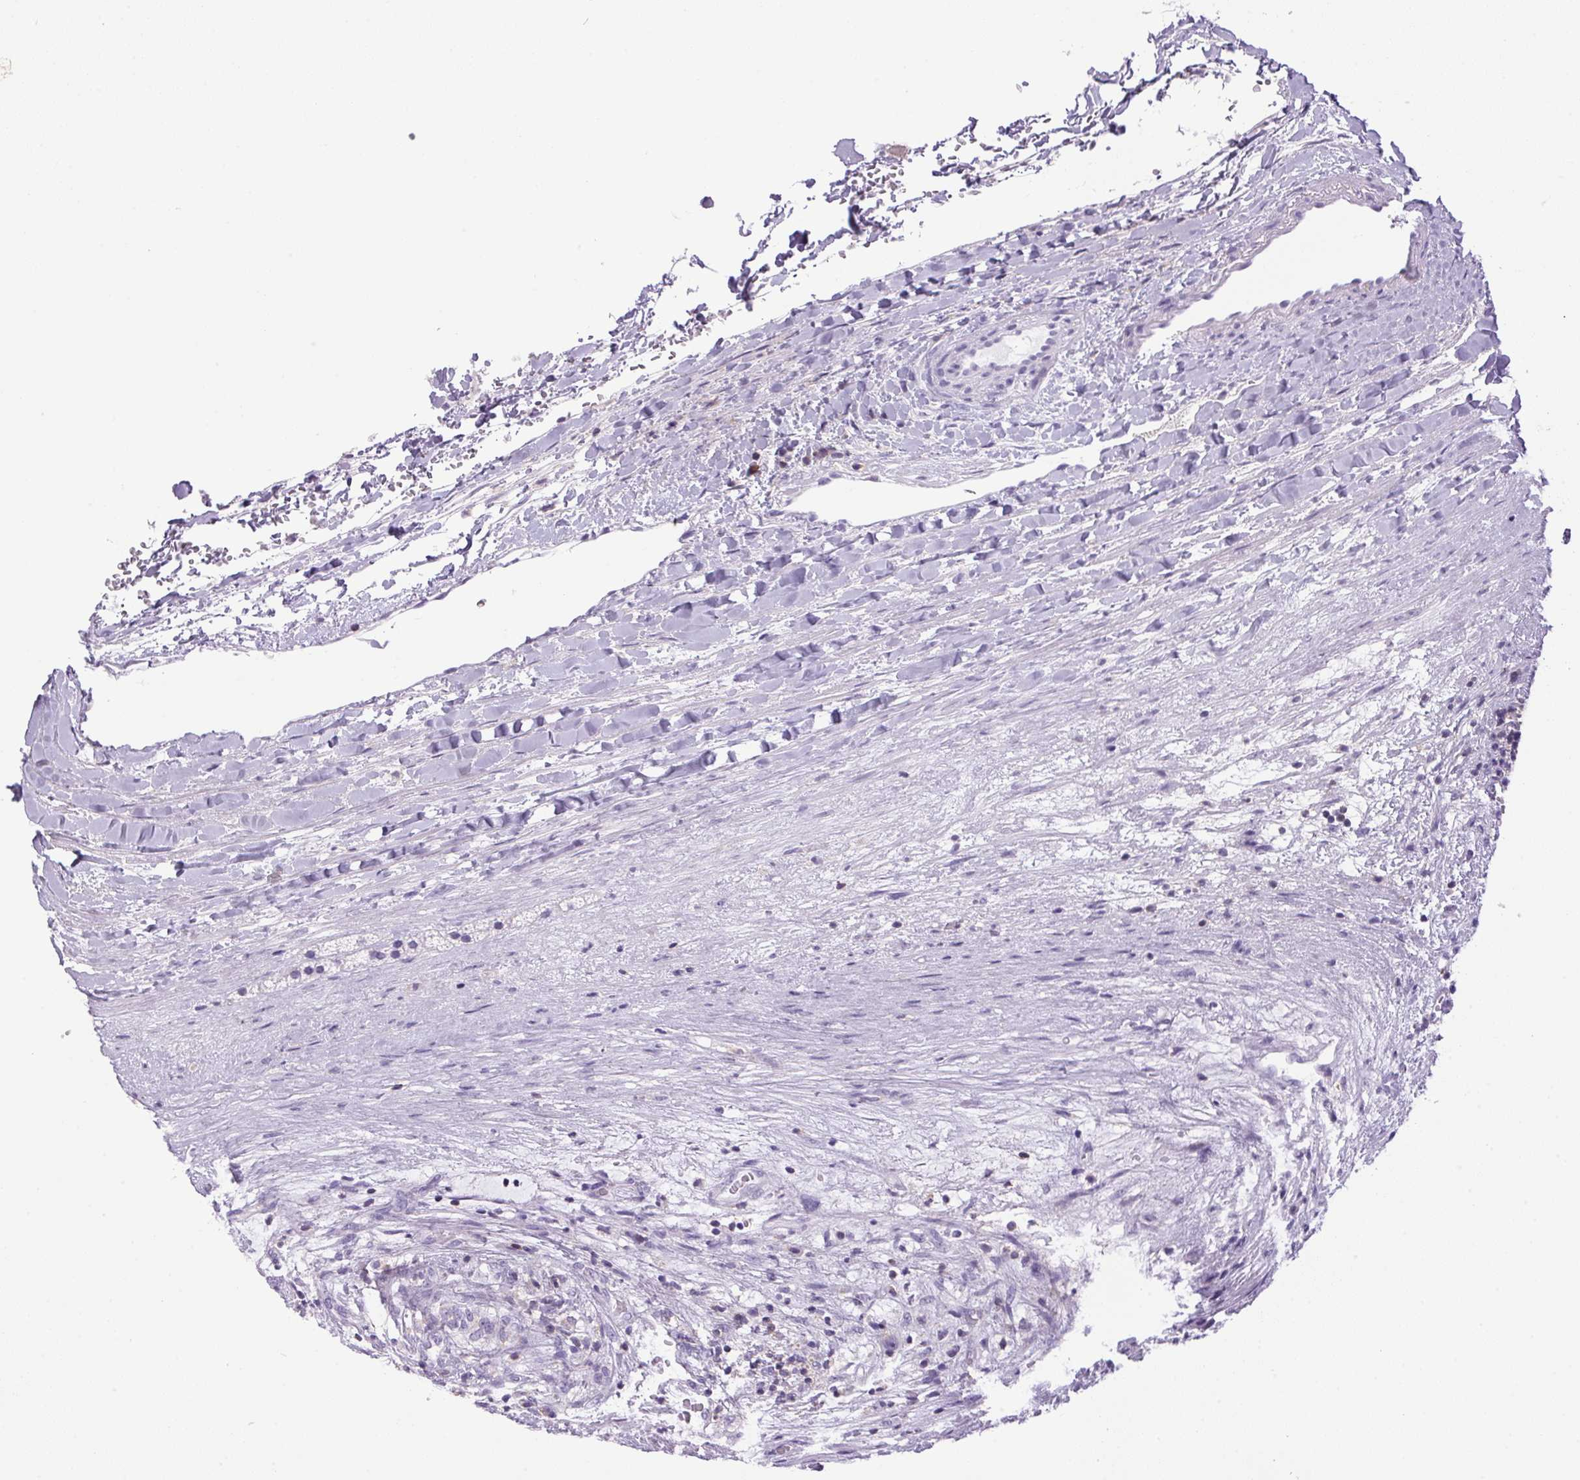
{"staining": {"intensity": "negative", "quantity": "none", "location": "none"}, "tissue": "renal cancer", "cell_type": "Tumor cells", "image_type": "cancer", "snomed": [{"axis": "morphology", "description": "Adenocarcinoma, NOS"}, {"axis": "topography", "description": "Kidney"}], "caption": "There is no significant expression in tumor cells of renal adenocarcinoma.", "gene": "S100A2", "patient": {"sex": "female", "age": 63}}